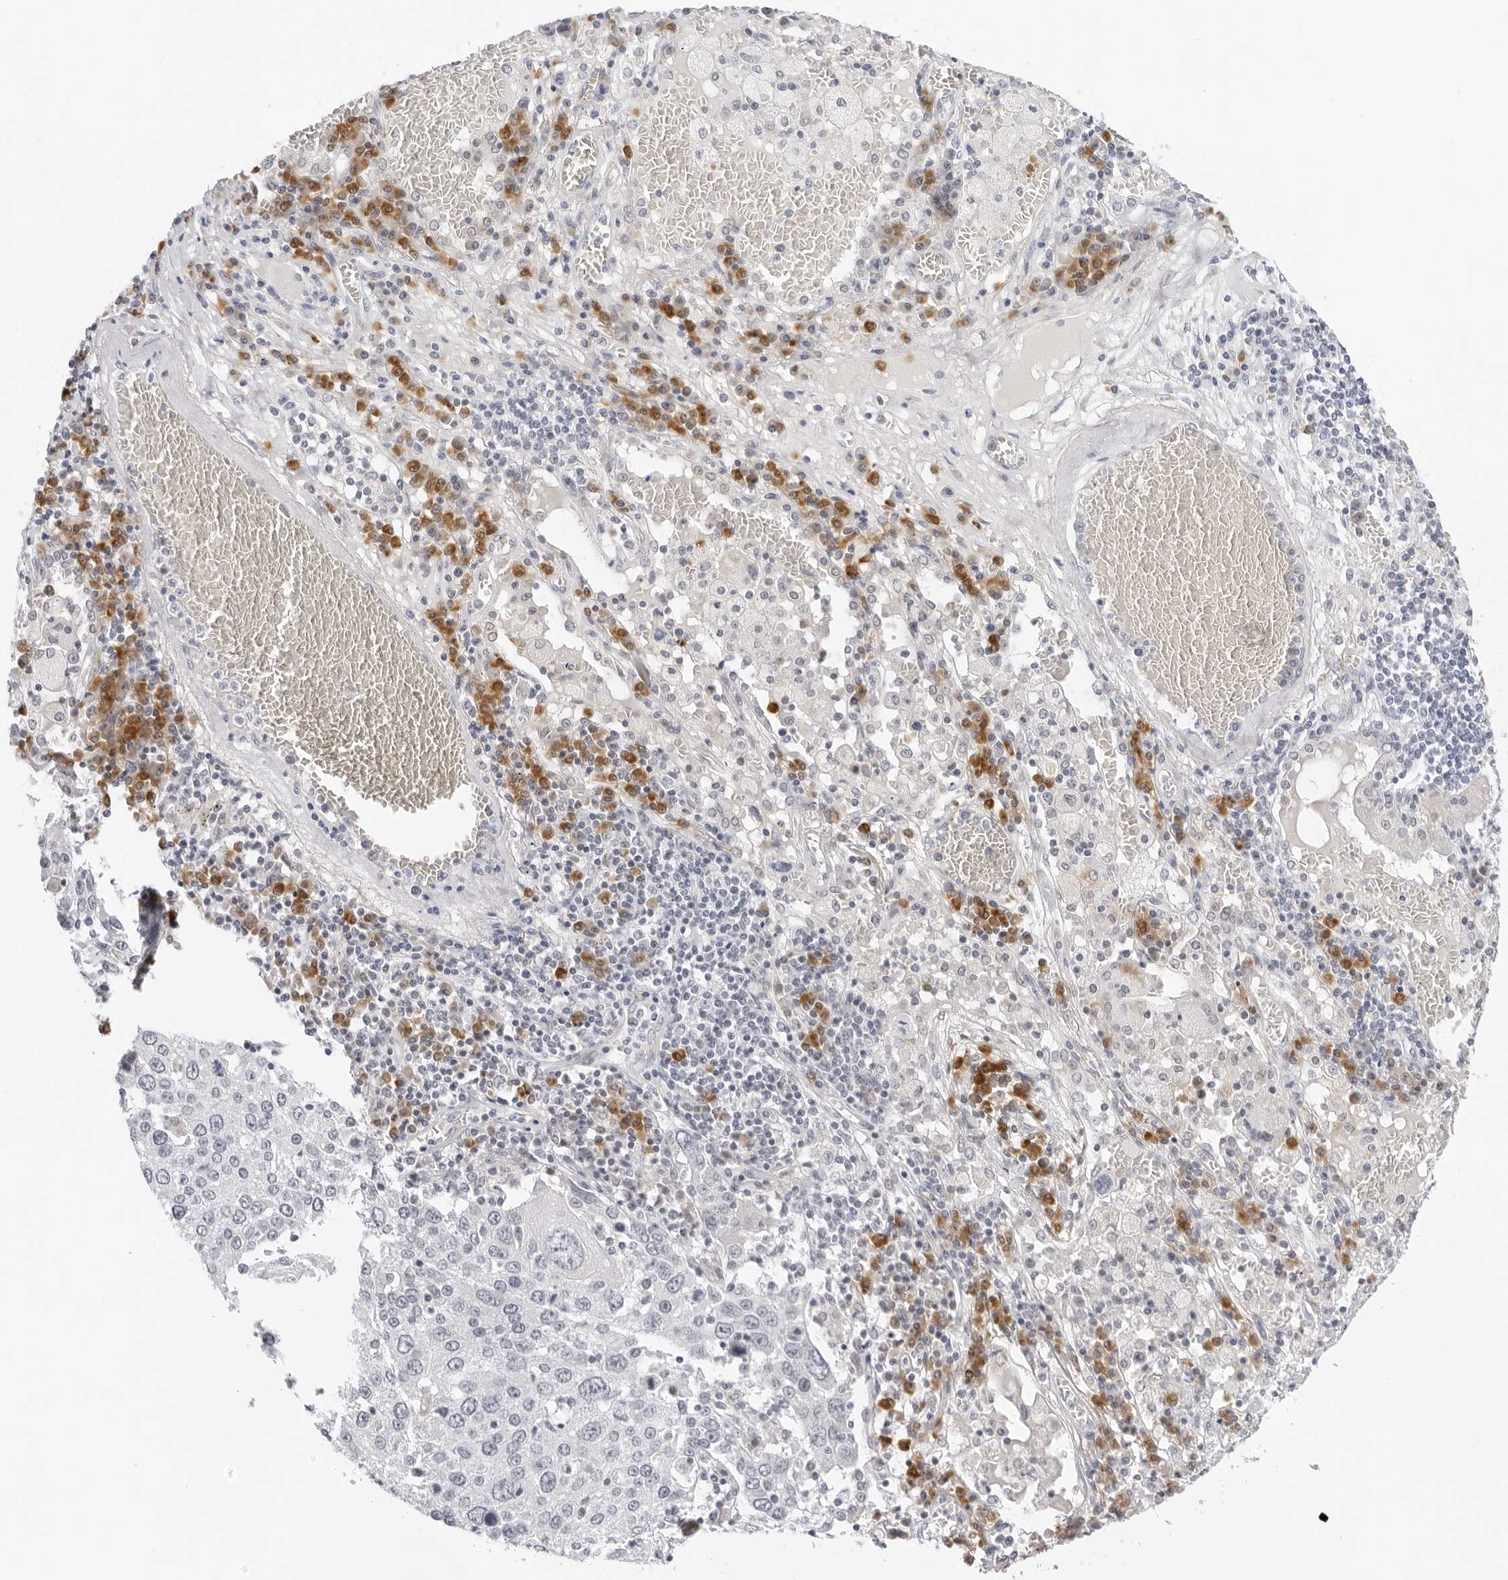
{"staining": {"intensity": "negative", "quantity": "none", "location": "none"}, "tissue": "lung cancer", "cell_type": "Tumor cells", "image_type": "cancer", "snomed": [{"axis": "morphology", "description": "Squamous cell carcinoma, NOS"}, {"axis": "topography", "description": "Lung"}], "caption": "Squamous cell carcinoma (lung) was stained to show a protein in brown. There is no significant expression in tumor cells. (DAB (3,3'-diaminobenzidine) IHC visualized using brightfield microscopy, high magnification).", "gene": "EDN2", "patient": {"sex": "male", "age": 65}}